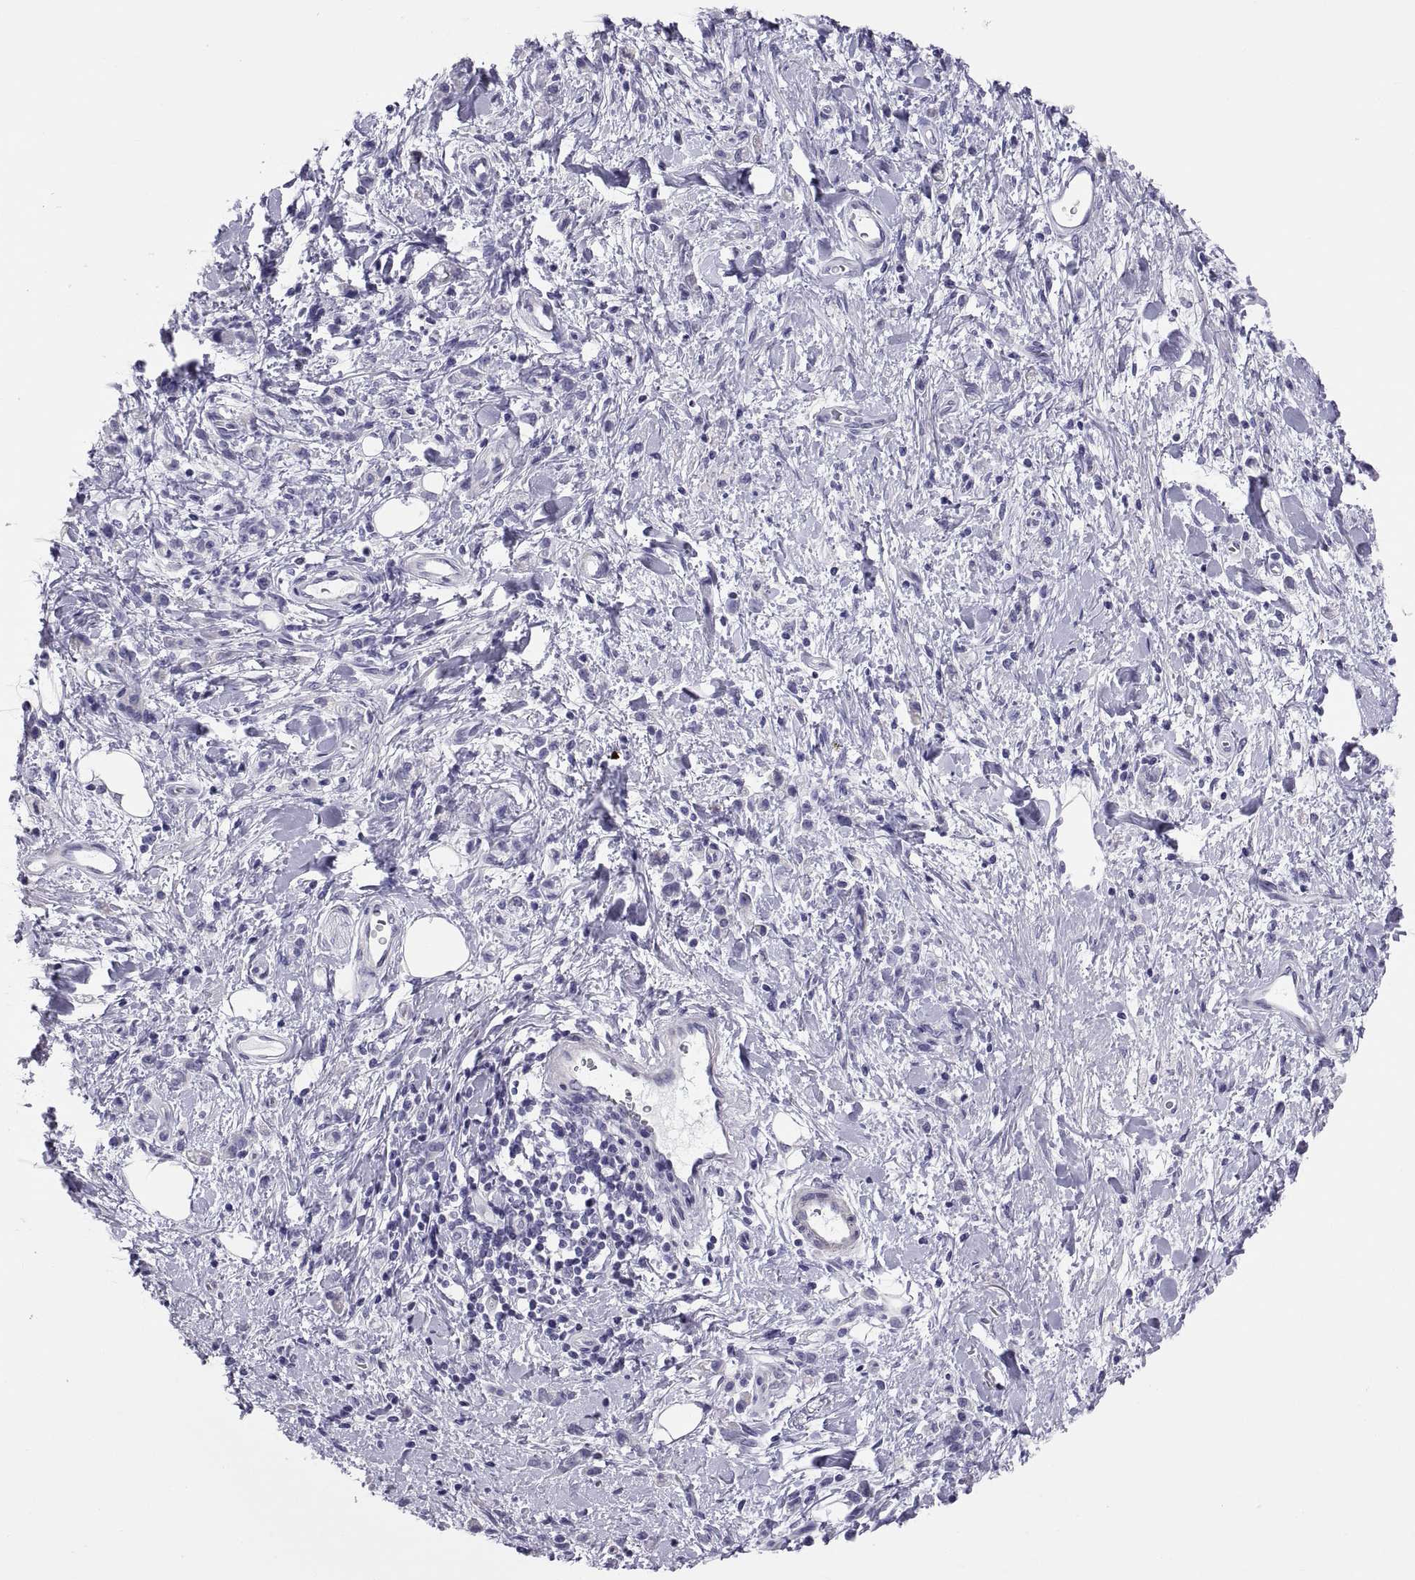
{"staining": {"intensity": "negative", "quantity": "none", "location": "none"}, "tissue": "stomach cancer", "cell_type": "Tumor cells", "image_type": "cancer", "snomed": [{"axis": "morphology", "description": "Adenocarcinoma, NOS"}, {"axis": "topography", "description": "Stomach"}], "caption": "An immunohistochemistry photomicrograph of adenocarcinoma (stomach) is shown. There is no staining in tumor cells of adenocarcinoma (stomach).", "gene": "RNASE12", "patient": {"sex": "male", "age": 77}}